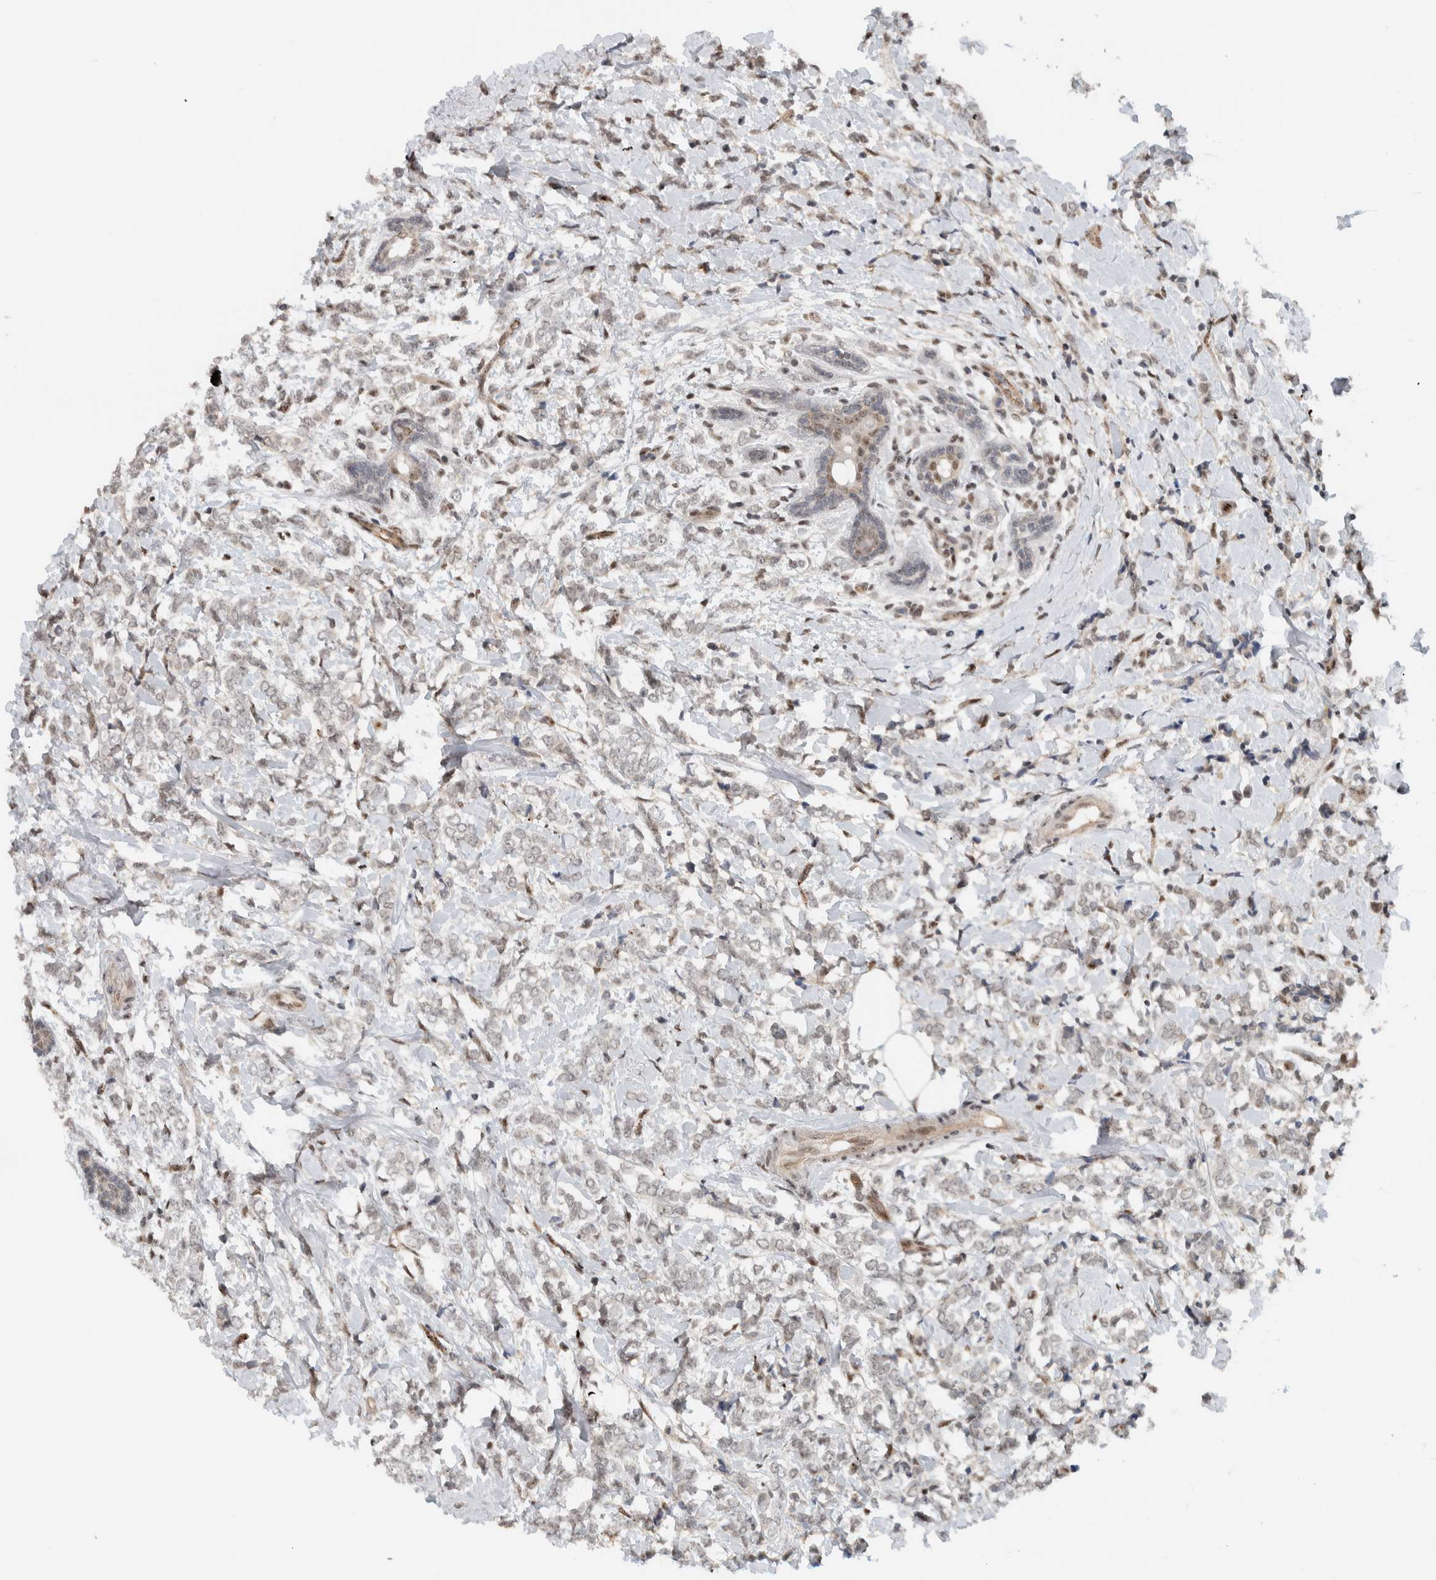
{"staining": {"intensity": "weak", "quantity": "<25%", "location": "nuclear"}, "tissue": "breast cancer", "cell_type": "Tumor cells", "image_type": "cancer", "snomed": [{"axis": "morphology", "description": "Normal tissue, NOS"}, {"axis": "morphology", "description": "Lobular carcinoma"}, {"axis": "topography", "description": "Breast"}], "caption": "DAB immunohistochemical staining of human breast lobular carcinoma reveals no significant staining in tumor cells. Nuclei are stained in blue.", "gene": "ZFP91", "patient": {"sex": "female", "age": 47}}